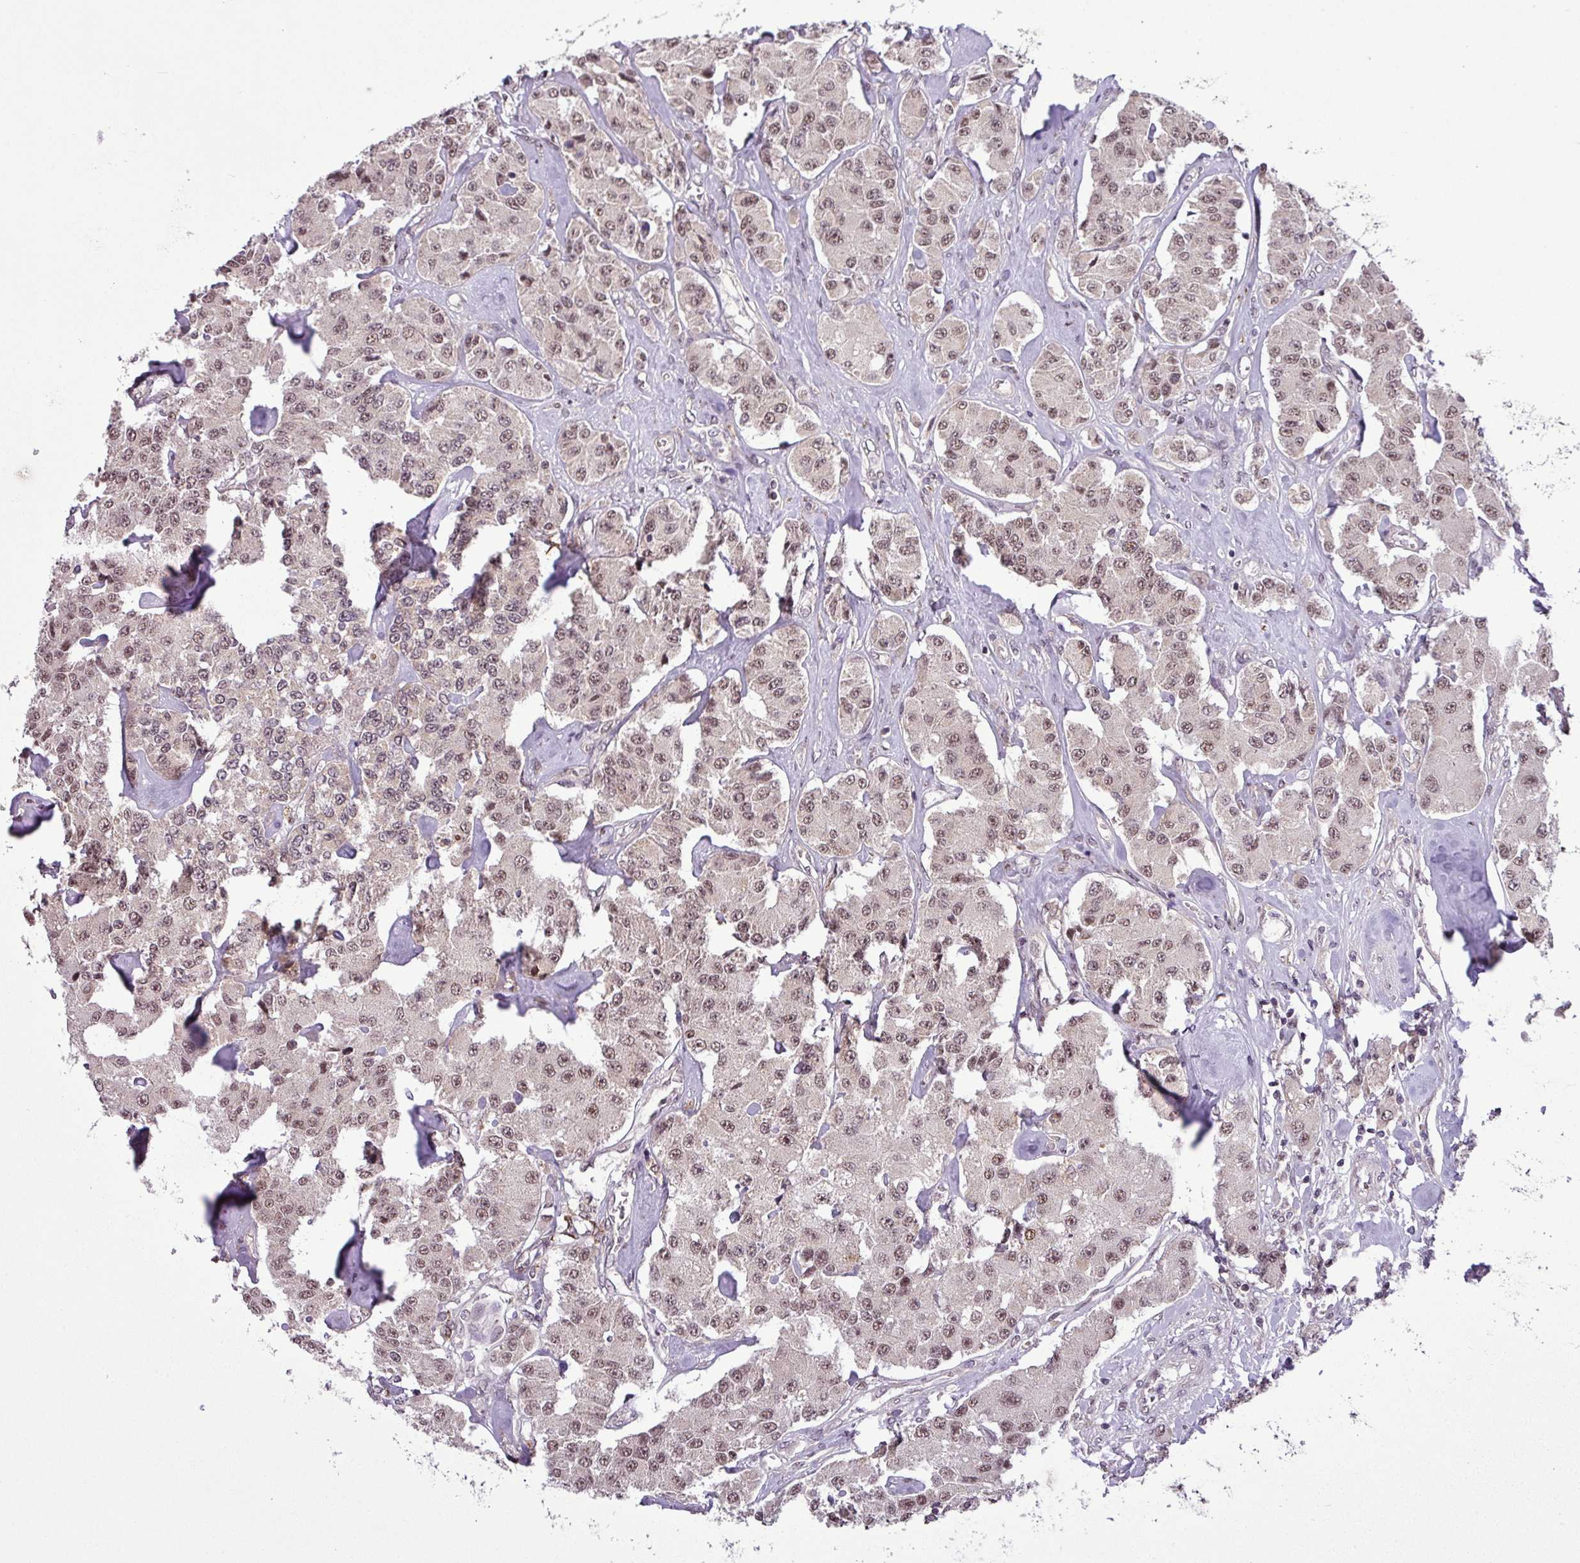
{"staining": {"intensity": "moderate", "quantity": ">75%", "location": "nuclear"}, "tissue": "carcinoid", "cell_type": "Tumor cells", "image_type": "cancer", "snomed": [{"axis": "morphology", "description": "Carcinoid, malignant, NOS"}, {"axis": "topography", "description": "Pancreas"}], "caption": "Immunohistochemical staining of human carcinoid displays medium levels of moderate nuclear staining in approximately >75% of tumor cells.", "gene": "MFHAS1", "patient": {"sex": "male", "age": 41}}